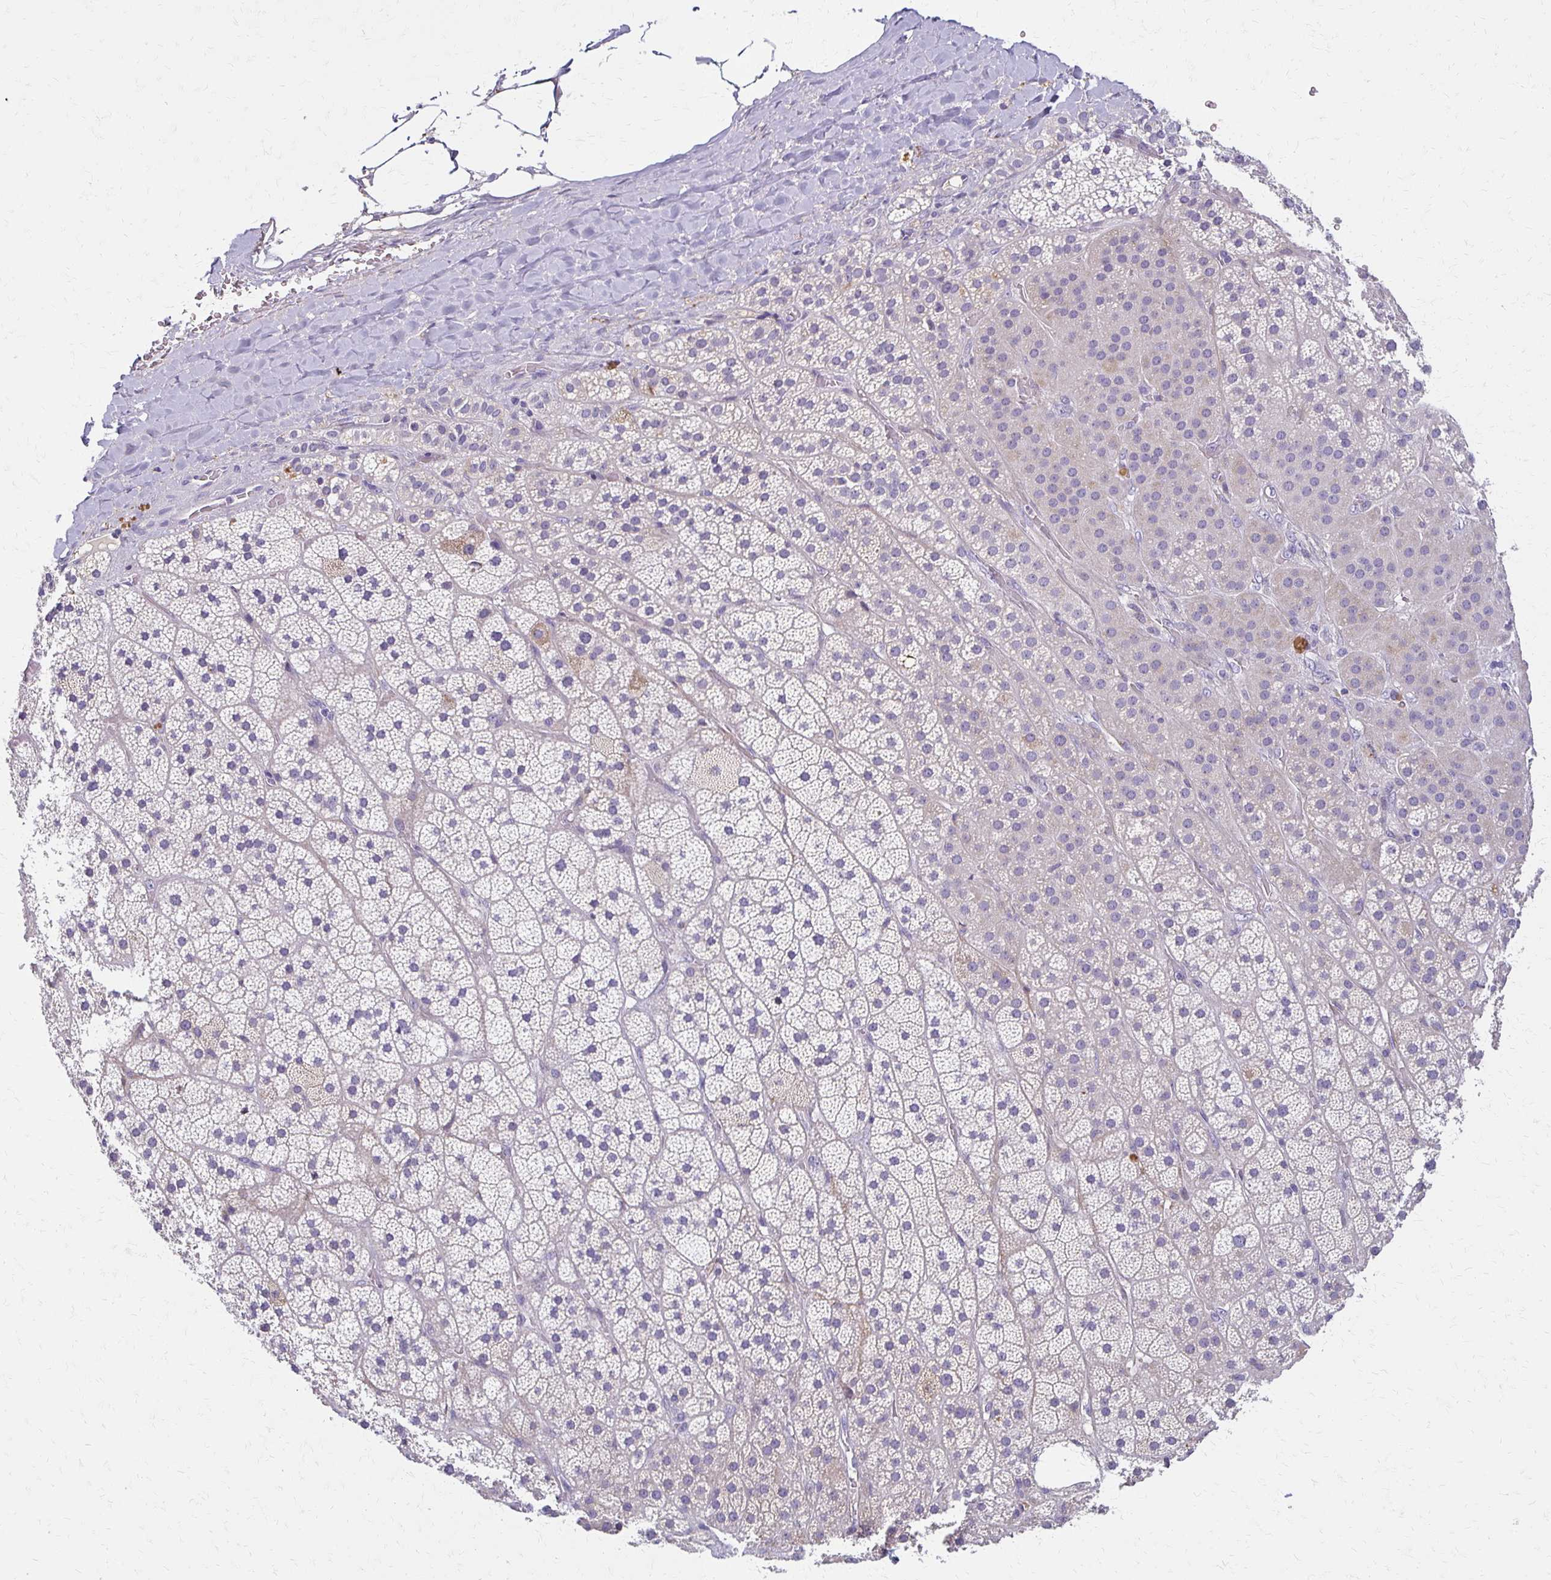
{"staining": {"intensity": "weak", "quantity": "25%-75%", "location": "cytoplasmic/membranous"}, "tissue": "adrenal gland", "cell_type": "Glandular cells", "image_type": "normal", "snomed": [{"axis": "morphology", "description": "Normal tissue, NOS"}, {"axis": "topography", "description": "Adrenal gland"}], "caption": "DAB immunohistochemical staining of benign human adrenal gland exhibits weak cytoplasmic/membranous protein expression in approximately 25%-75% of glandular cells.", "gene": "BBS12", "patient": {"sex": "male", "age": 57}}